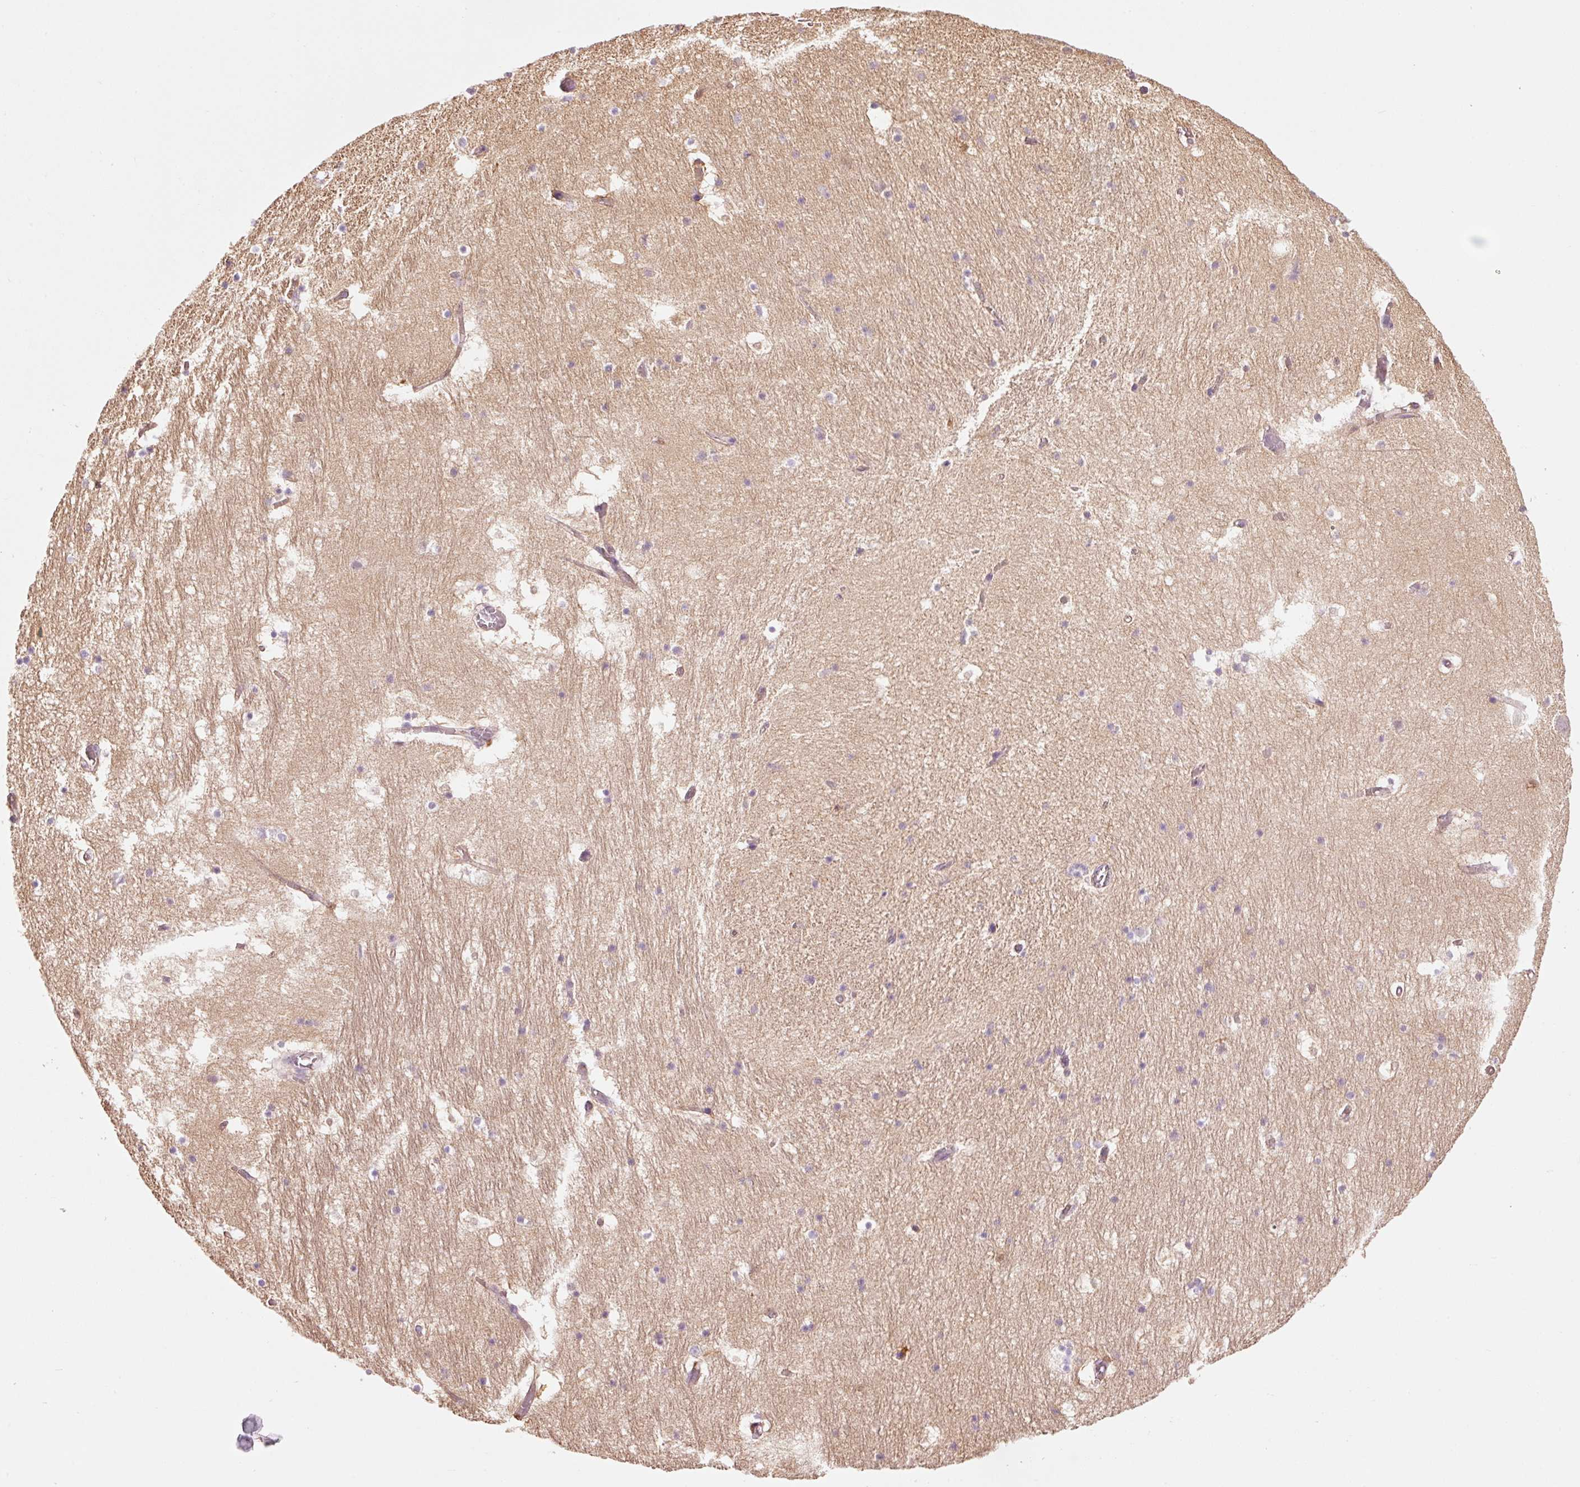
{"staining": {"intensity": "moderate", "quantity": "<25%", "location": "cytoplasmic/membranous"}, "tissue": "hippocampus", "cell_type": "Glial cells", "image_type": "normal", "snomed": [{"axis": "morphology", "description": "Normal tissue, NOS"}, {"axis": "topography", "description": "Hippocampus"}], "caption": "Moderate cytoplasmic/membranous staining for a protein is appreciated in about <25% of glial cells of benign hippocampus using immunohistochemistry.", "gene": "HSPA4L", "patient": {"sex": "female", "age": 52}}